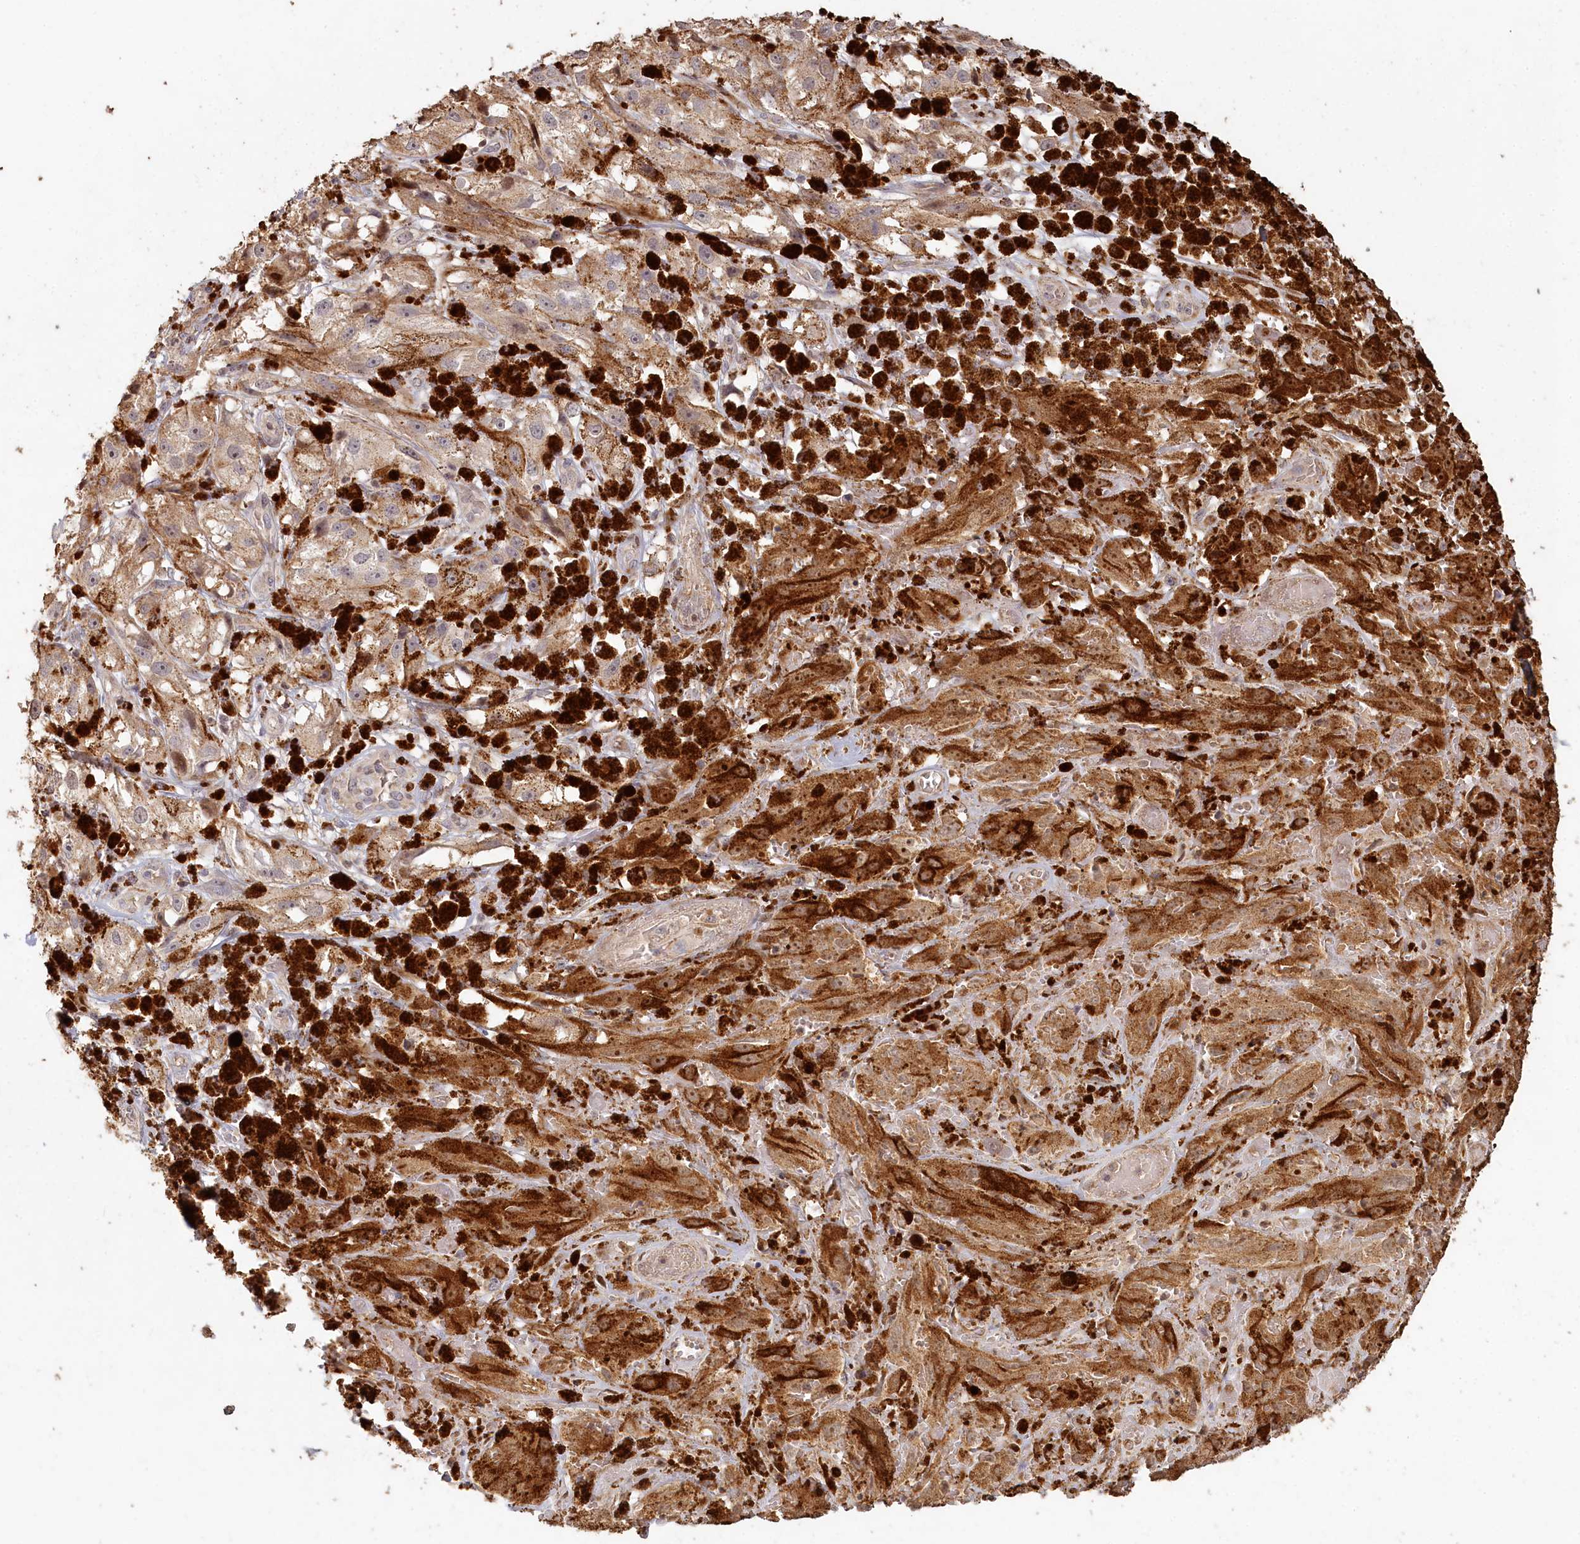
{"staining": {"intensity": "weak", "quantity": "25%-75%", "location": "cytoplasmic/membranous"}, "tissue": "melanoma", "cell_type": "Tumor cells", "image_type": "cancer", "snomed": [{"axis": "morphology", "description": "Malignant melanoma, NOS"}, {"axis": "topography", "description": "Skin"}], "caption": "A brown stain highlights weak cytoplasmic/membranous positivity of a protein in melanoma tumor cells. The protein of interest is shown in brown color, while the nuclei are stained blue.", "gene": "HAL", "patient": {"sex": "male", "age": 88}}